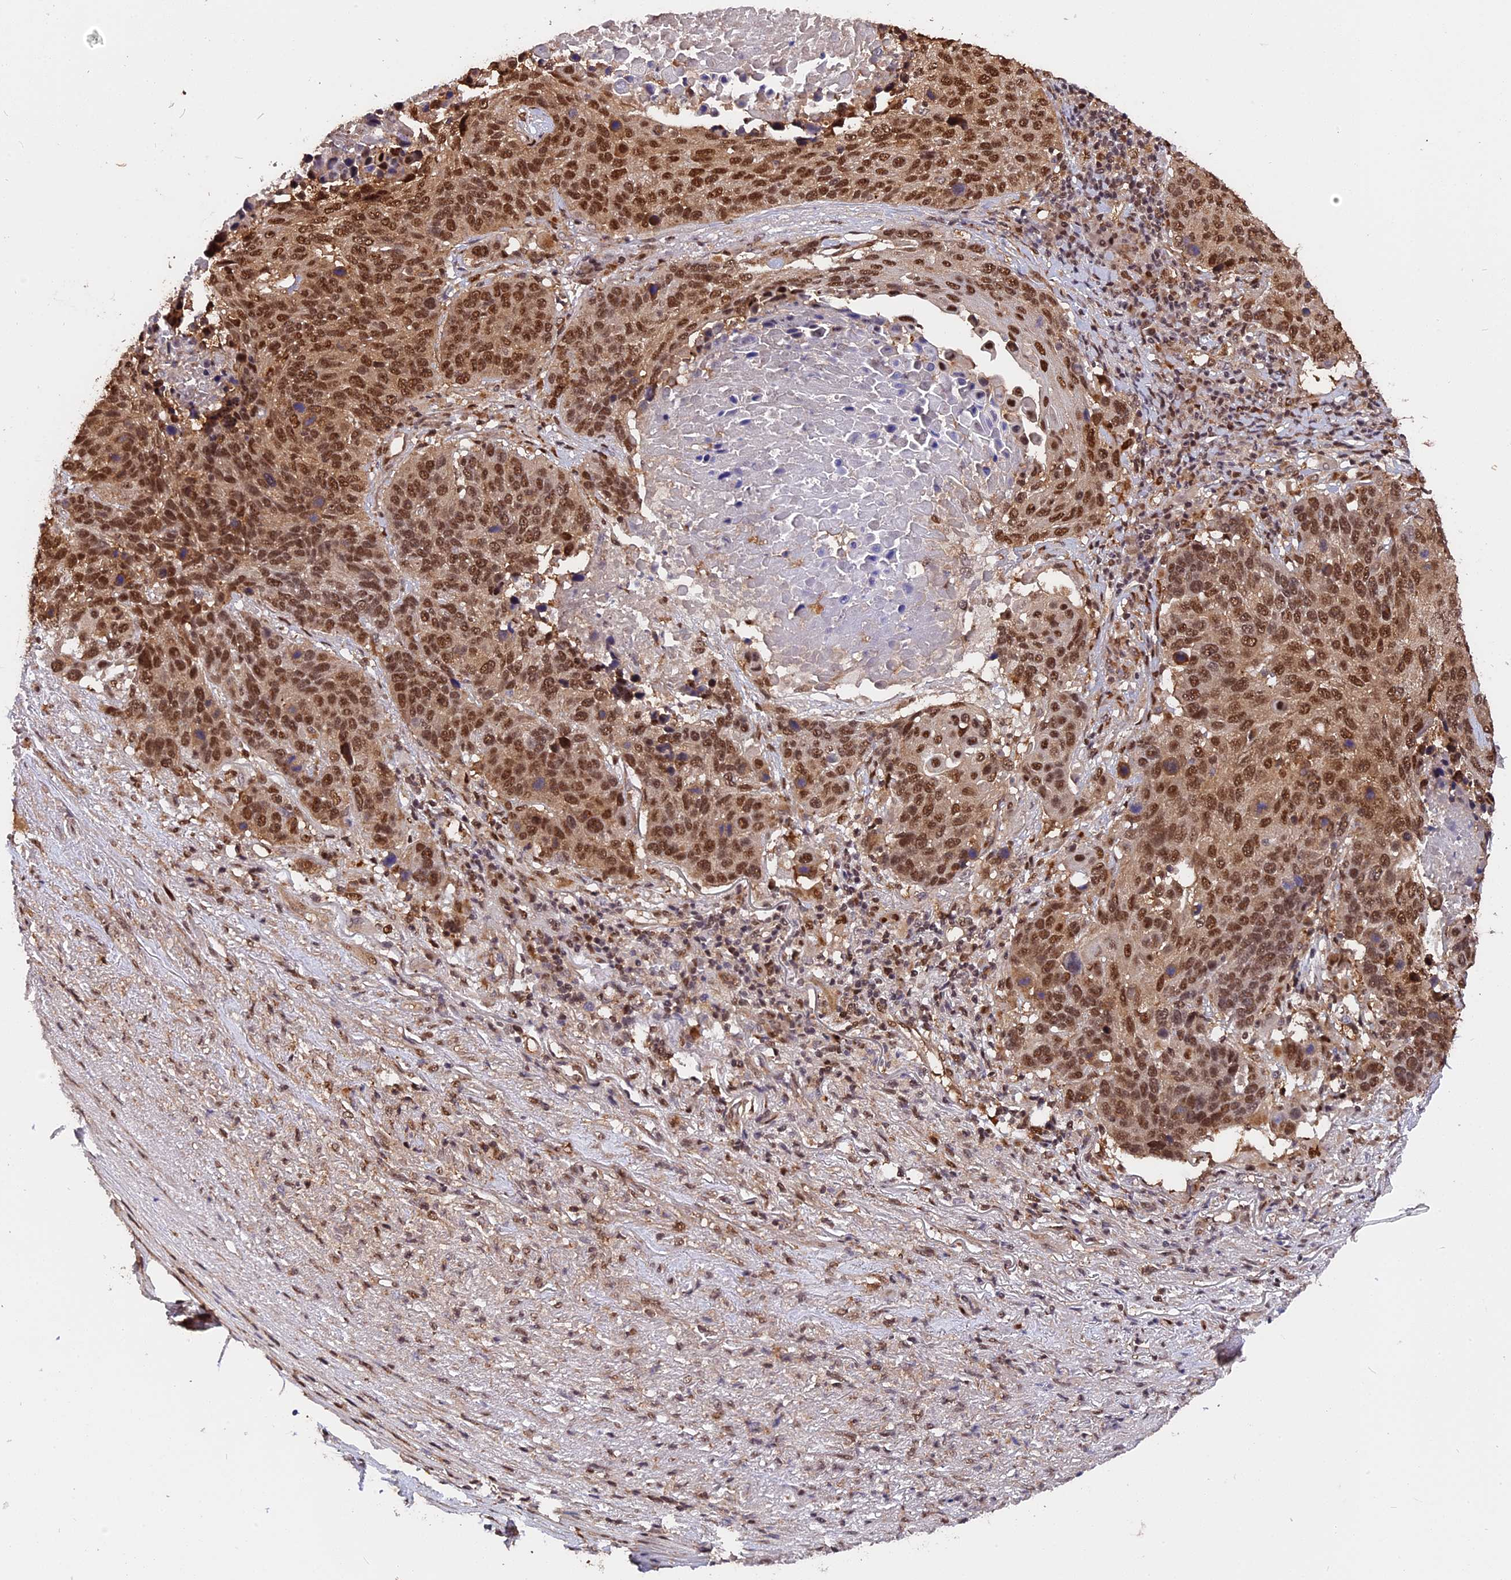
{"staining": {"intensity": "moderate", "quantity": ">75%", "location": "nuclear"}, "tissue": "lung cancer", "cell_type": "Tumor cells", "image_type": "cancer", "snomed": [{"axis": "morphology", "description": "Normal tissue, NOS"}, {"axis": "morphology", "description": "Squamous cell carcinoma, NOS"}, {"axis": "topography", "description": "Lymph node"}, {"axis": "topography", "description": "Lung"}], "caption": "DAB immunohistochemical staining of lung cancer (squamous cell carcinoma) demonstrates moderate nuclear protein positivity in approximately >75% of tumor cells.", "gene": "ADRM1", "patient": {"sex": "male", "age": 66}}